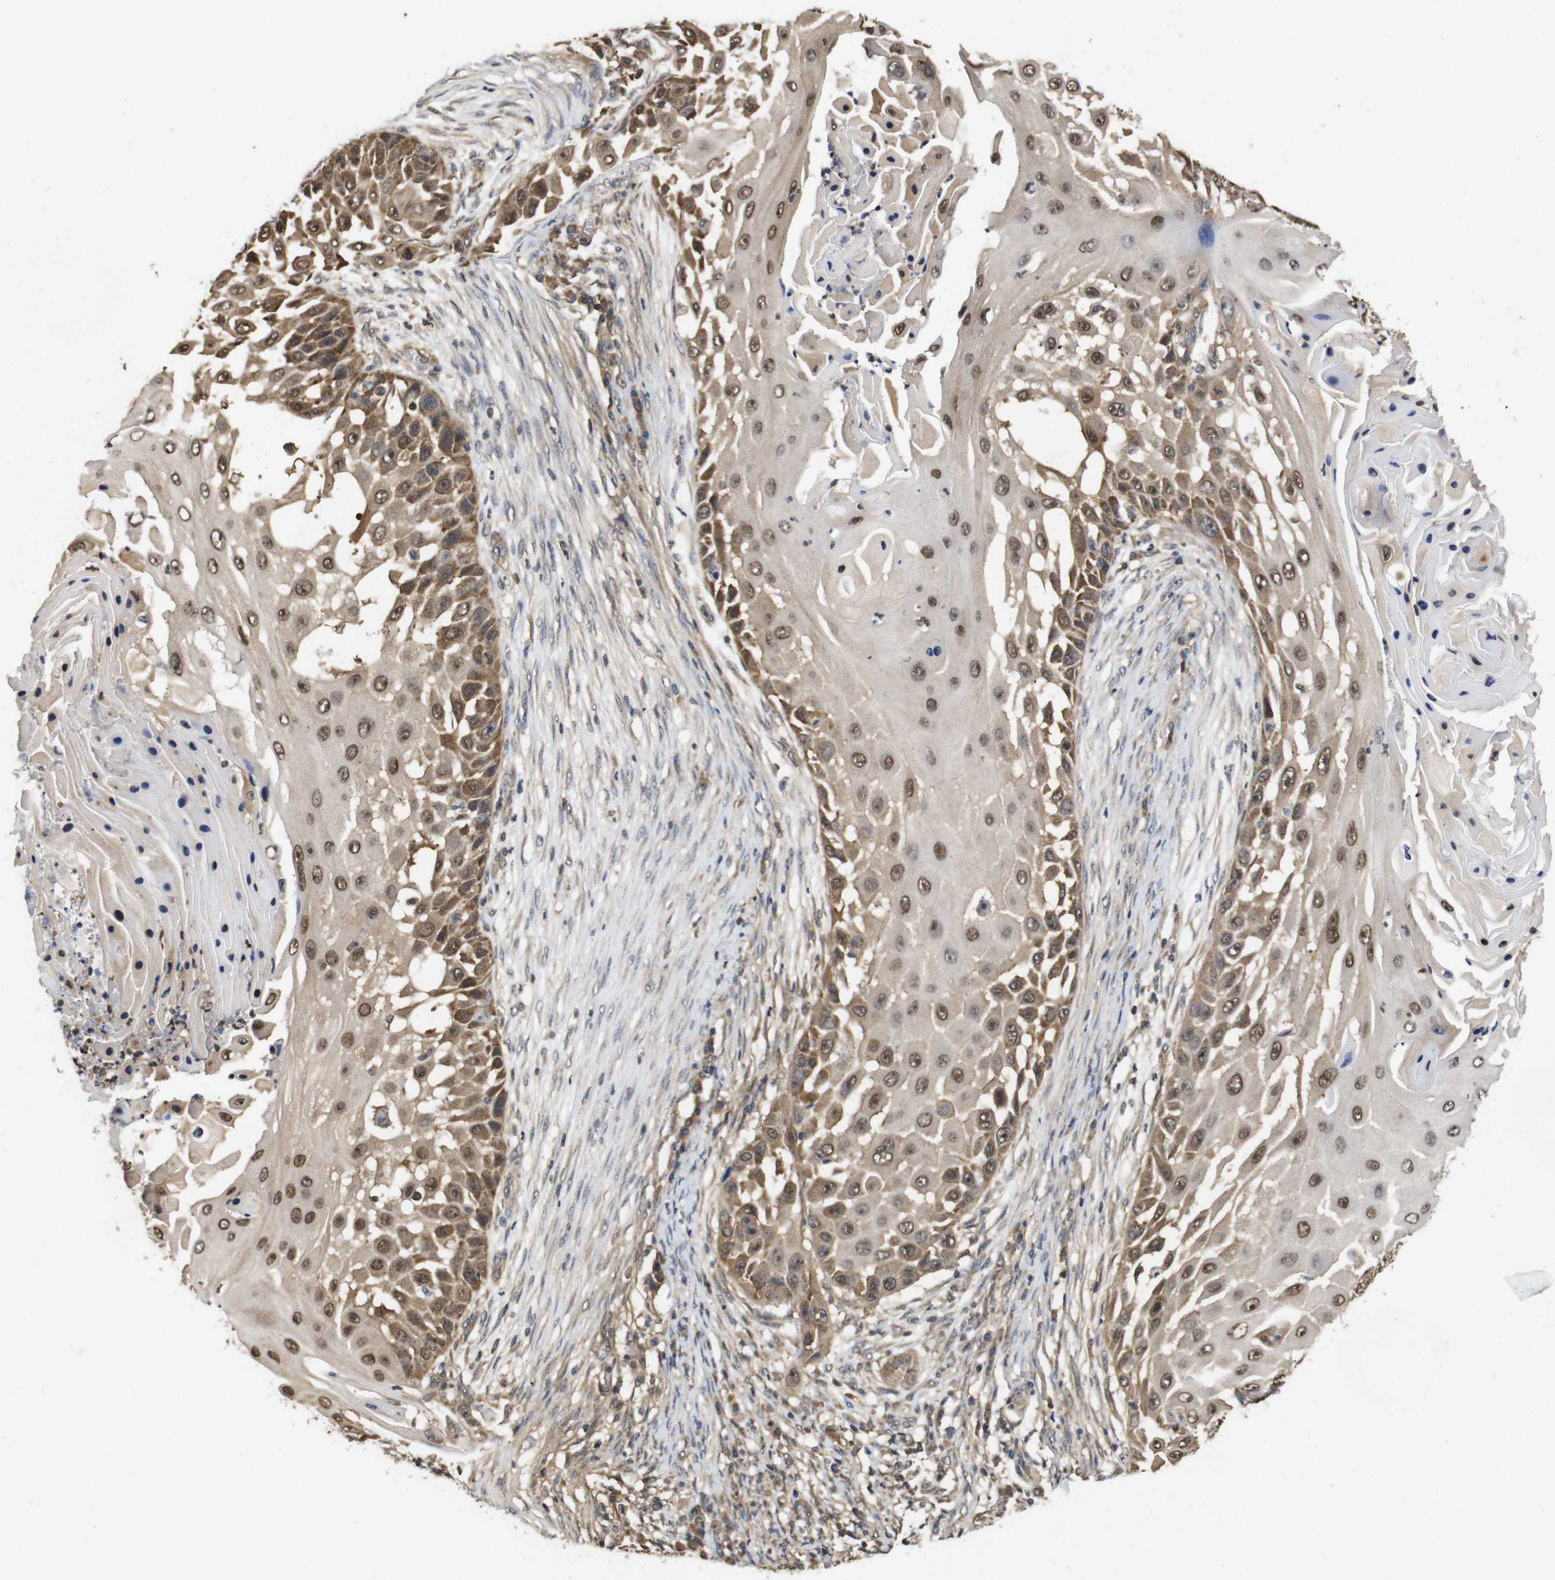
{"staining": {"intensity": "strong", "quantity": ">75%", "location": "cytoplasmic/membranous,nuclear"}, "tissue": "skin cancer", "cell_type": "Tumor cells", "image_type": "cancer", "snomed": [{"axis": "morphology", "description": "Squamous cell carcinoma, NOS"}, {"axis": "topography", "description": "Skin"}], "caption": "Tumor cells reveal high levels of strong cytoplasmic/membranous and nuclear positivity in approximately >75% of cells in skin cancer (squamous cell carcinoma).", "gene": "SUMO3", "patient": {"sex": "female", "age": 44}}